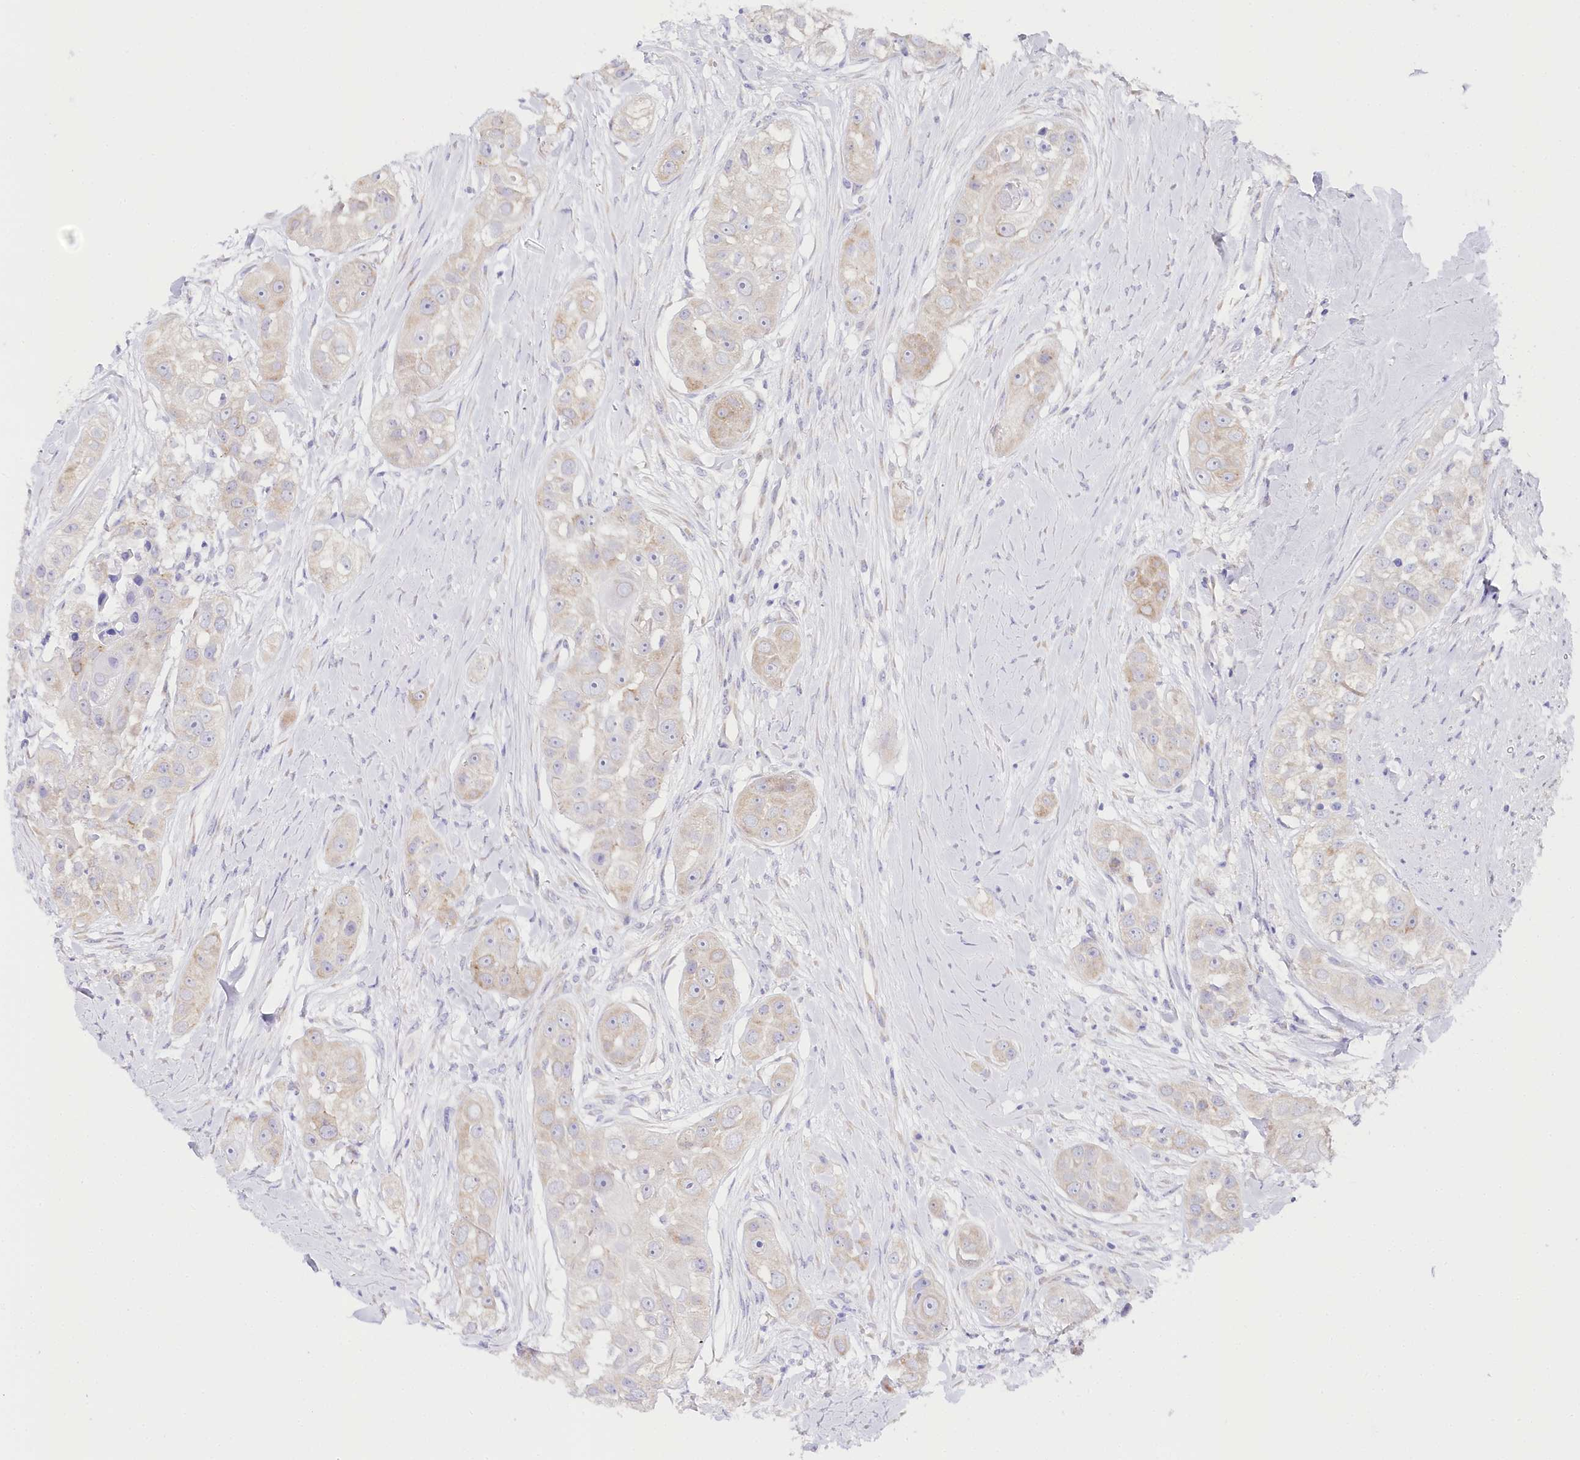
{"staining": {"intensity": "weak", "quantity": "25%-75%", "location": "cytoplasmic/membranous"}, "tissue": "head and neck cancer", "cell_type": "Tumor cells", "image_type": "cancer", "snomed": [{"axis": "morphology", "description": "Normal tissue, NOS"}, {"axis": "morphology", "description": "Squamous cell carcinoma, NOS"}, {"axis": "topography", "description": "Skeletal muscle"}, {"axis": "topography", "description": "Head-Neck"}], "caption": "A low amount of weak cytoplasmic/membranous positivity is present in about 25%-75% of tumor cells in head and neck squamous cell carcinoma tissue. (DAB IHC, brown staining for protein, blue staining for nuclei).", "gene": "CSN3", "patient": {"sex": "male", "age": 51}}